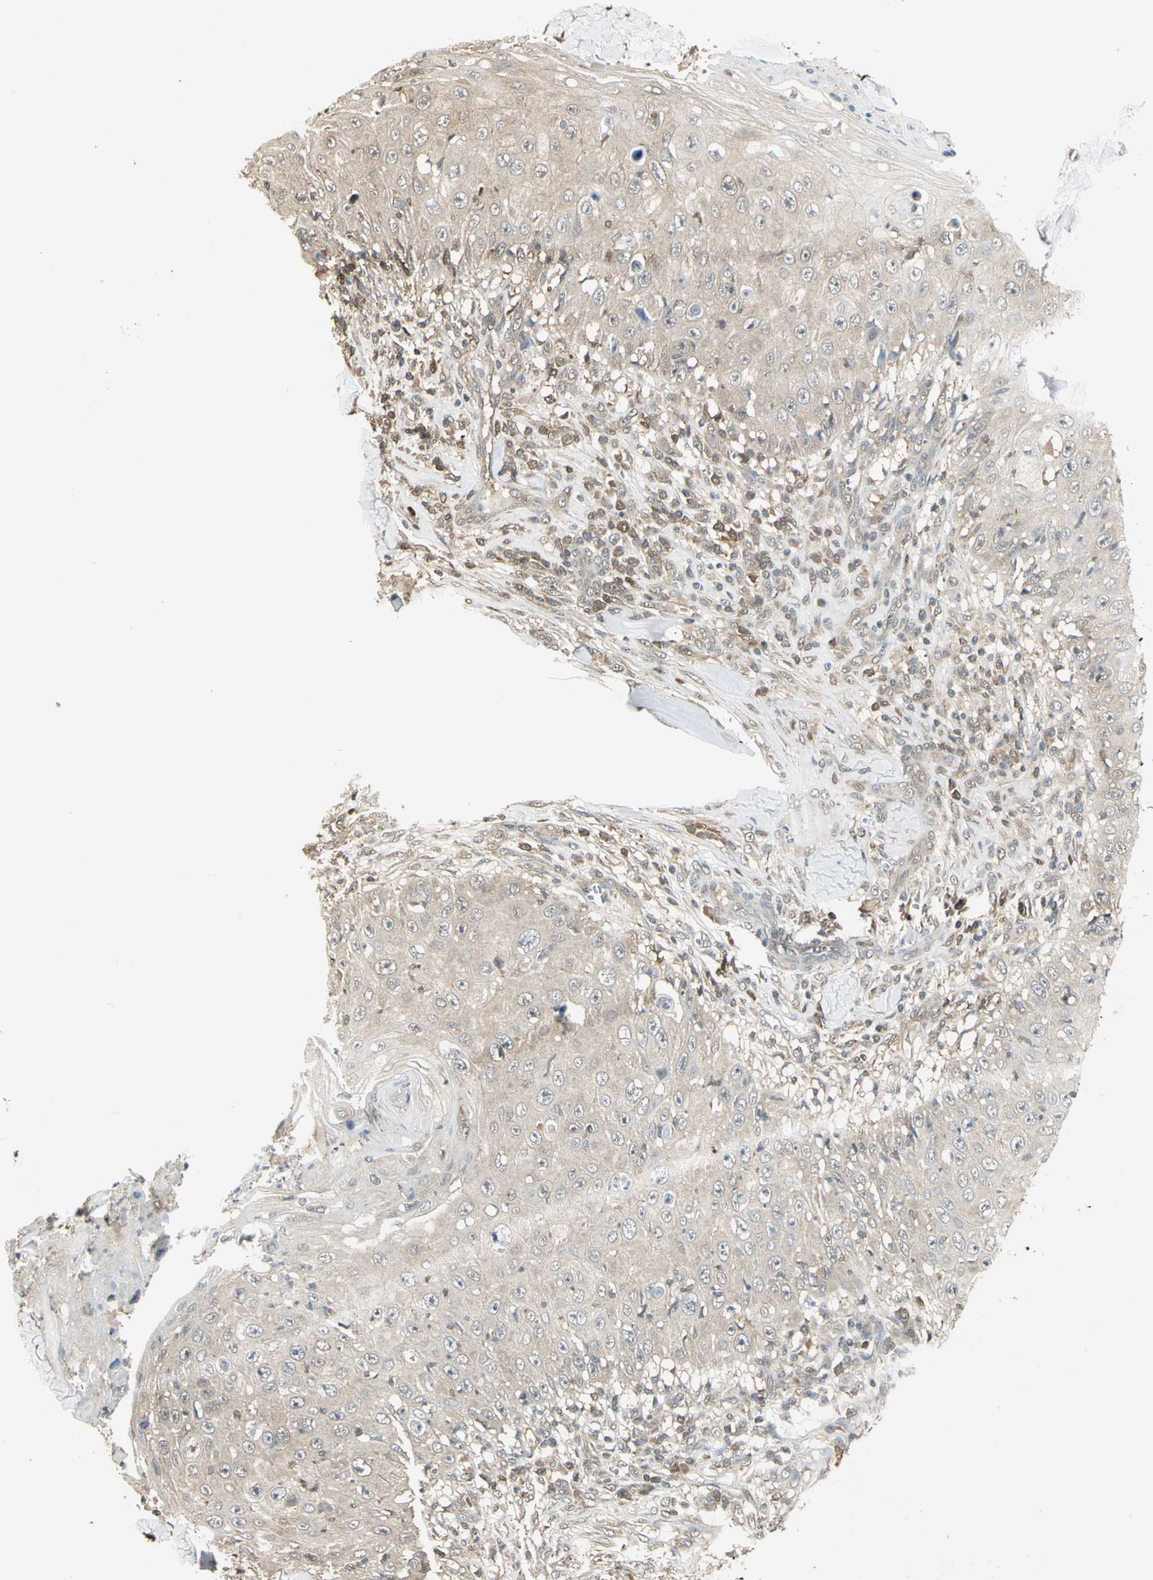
{"staining": {"intensity": "weak", "quantity": ">75%", "location": "cytoplasmic/membranous"}, "tissue": "skin cancer", "cell_type": "Tumor cells", "image_type": "cancer", "snomed": [{"axis": "morphology", "description": "Squamous cell carcinoma, NOS"}, {"axis": "topography", "description": "Skin"}], "caption": "Immunohistochemical staining of skin cancer (squamous cell carcinoma) displays low levels of weak cytoplasmic/membranous expression in about >75% of tumor cells.", "gene": "PARK7", "patient": {"sex": "male", "age": 86}}